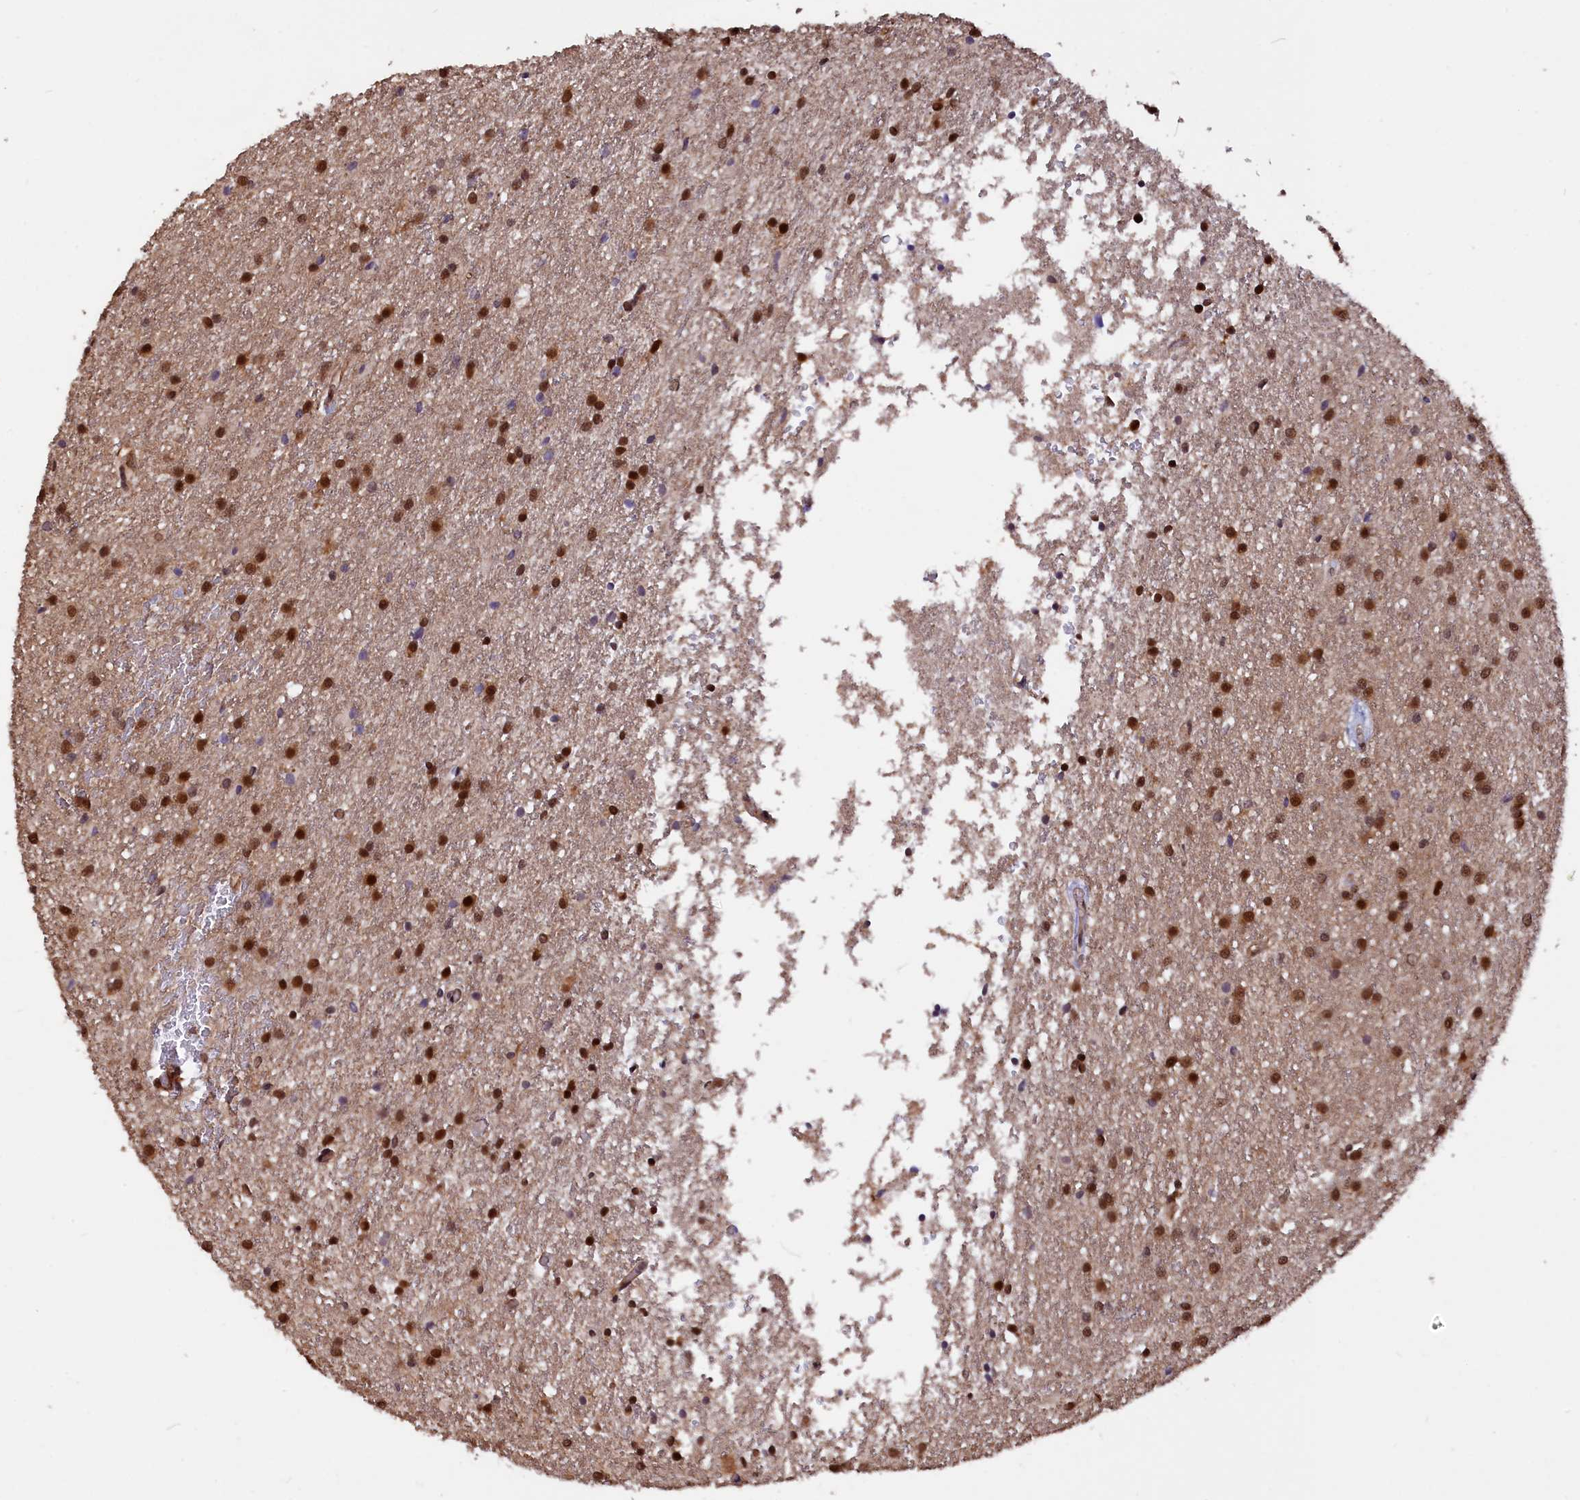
{"staining": {"intensity": "moderate", "quantity": ">75%", "location": "nuclear"}, "tissue": "glioma", "cell_type": "Tumor cells", "image_type": "cancer", "snomed": [{"axis": "morphology", "description": "Glioma, malignant, High grade"}, {"axis": "topography", "description": "Brain"}], "caption": "Glioma stained with DAB (3,3'-diaminobenzidine) IHC reveals medium levels of moderate nuclear staining in approximately >75% of tumor cells.", "gene": "ADRM1", "patient": {"sex": "female", "age": 50}}